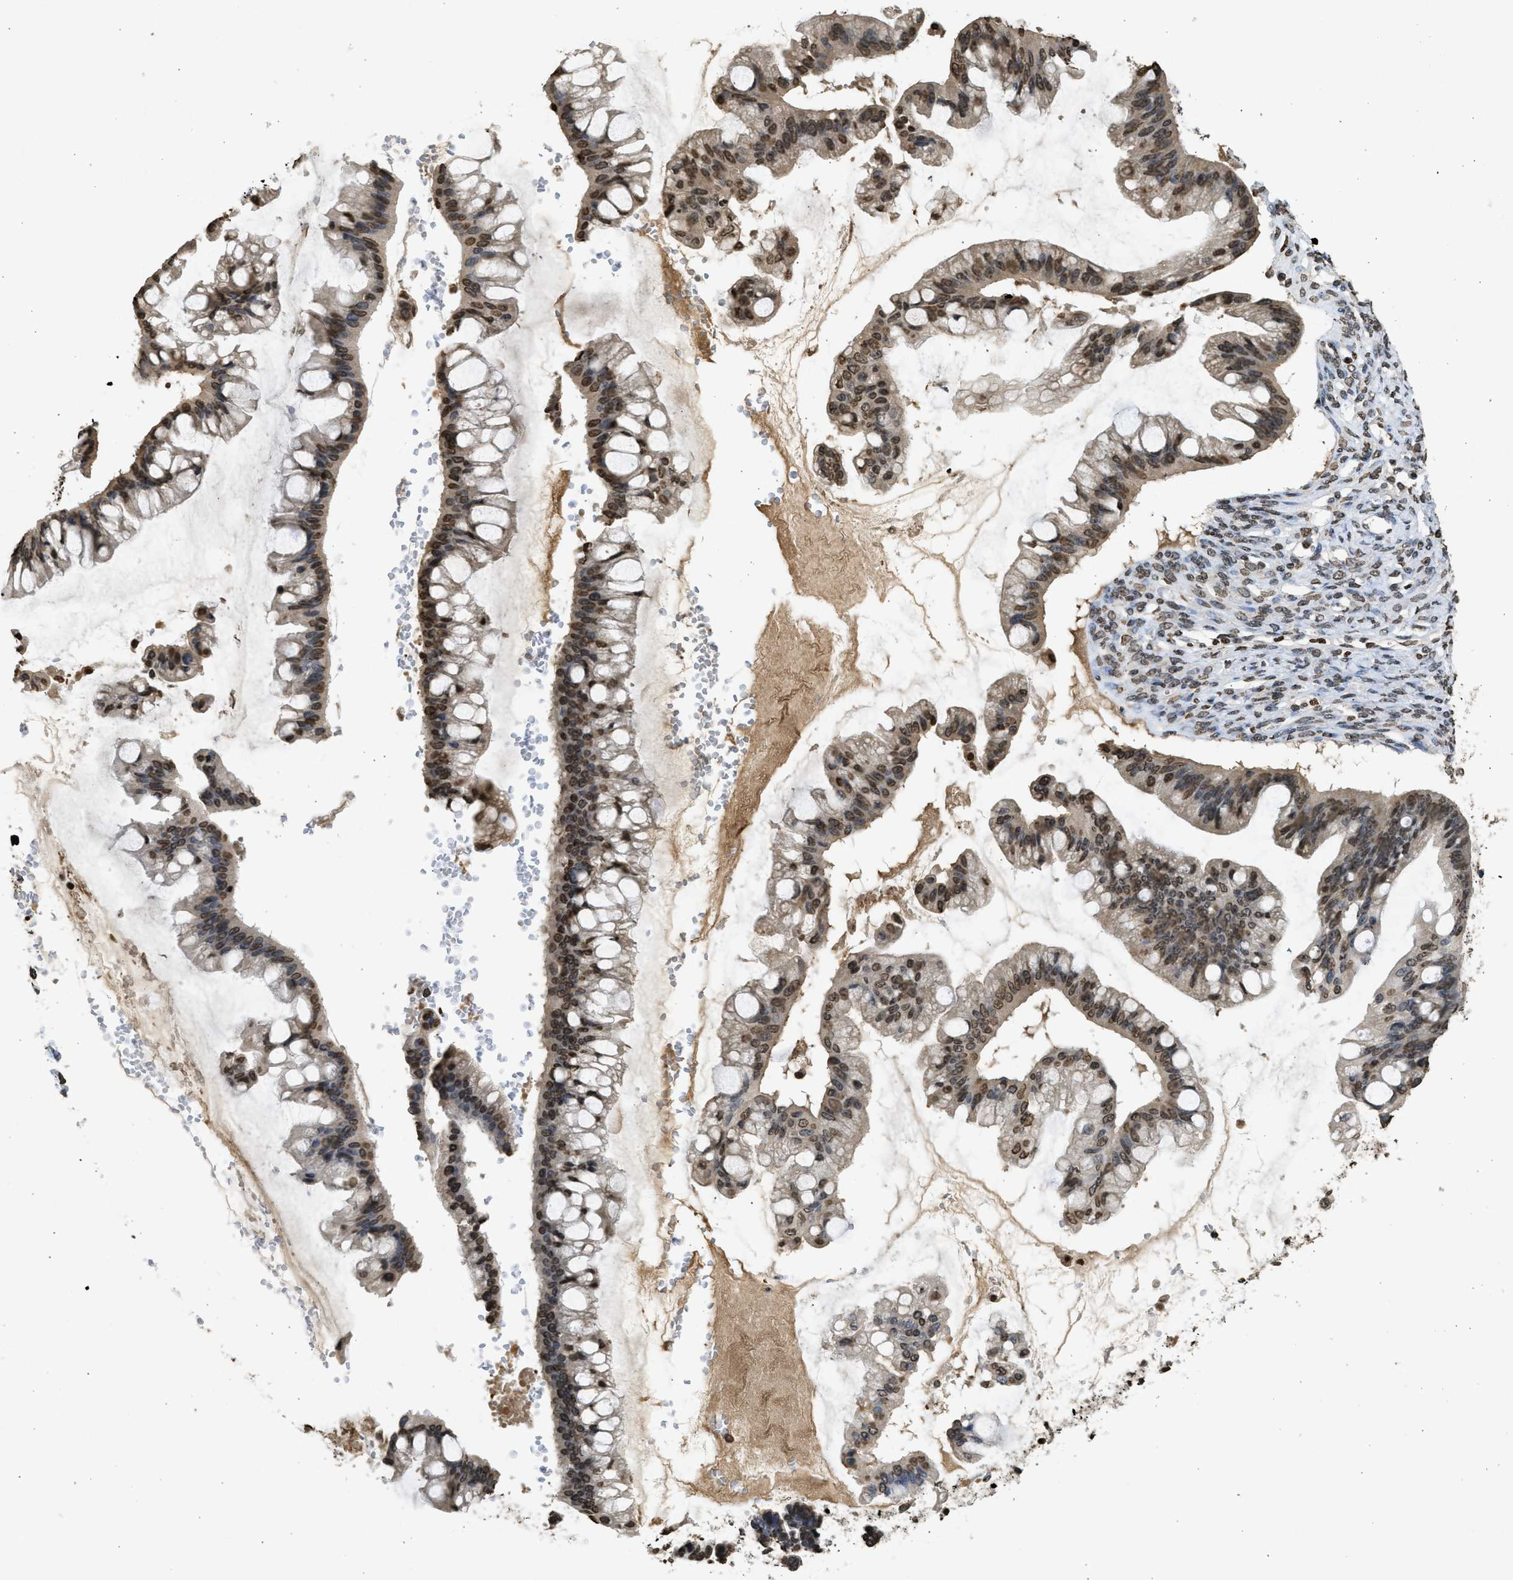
{"staining": {"intensity": "moderate", "quantity": ">75%", "location": "nuclear"}, "tissue": "ovarian cancer", "cell_type": "Tumor cells", "image_type": "cancer", "snomed": [{"axis": "morphology", "description": "Cystadenocarcinoma, mucinous, NOS"}, {"axis": "topography", "description": "Ovary"}], "caption": "About >75% of tumor cells in mucinous cystadenocarcinoma (ovarian) demonstrate moderate nuclear protein expression as visualized by brown immunohistochemical staining.", "gene": "RRAGC", "patient": {"sex": "female", "age": 73}}